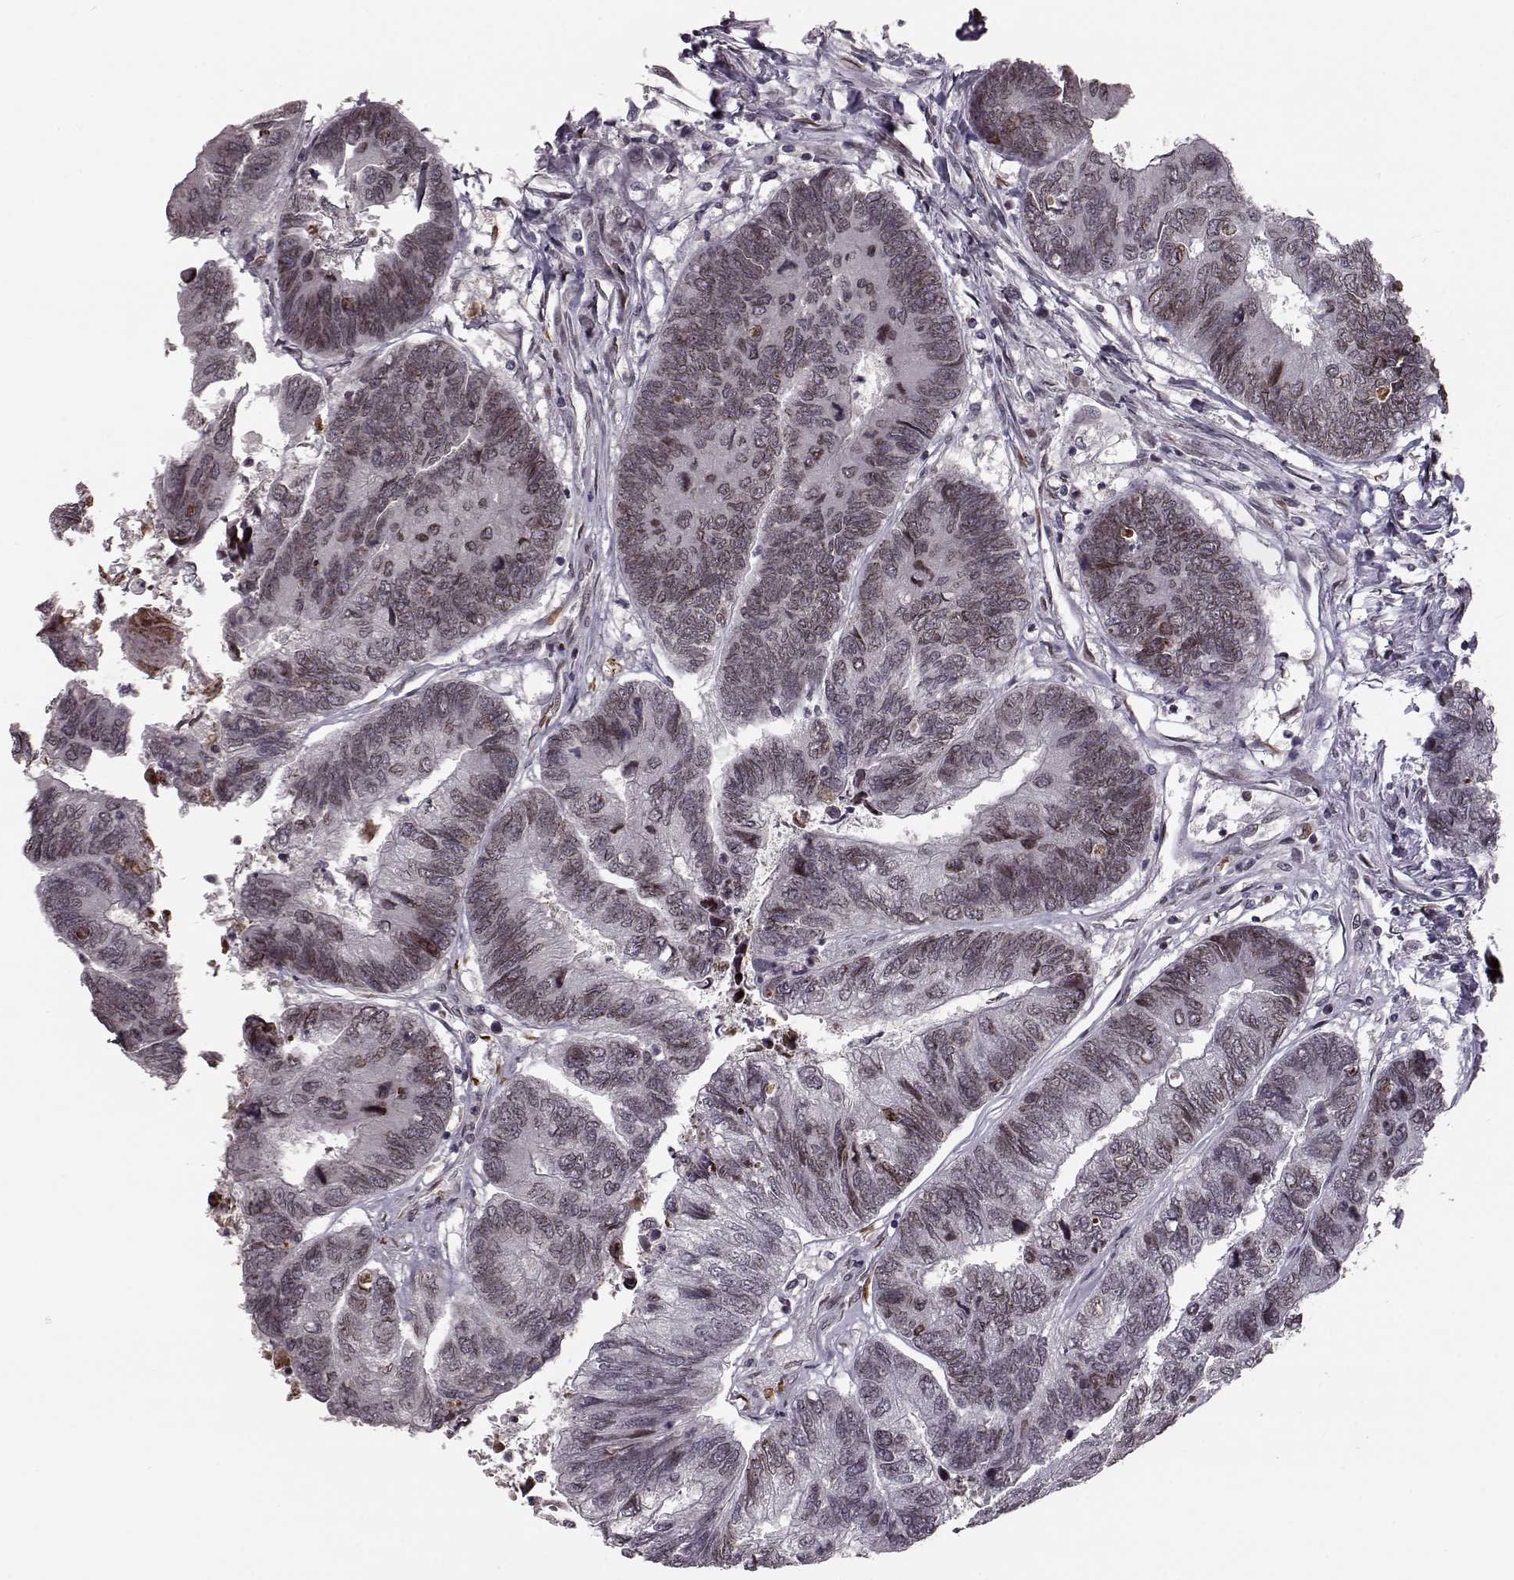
{"staining": {"intensity": "weak", "quantity": "<25%", "location": "cytoplasmic/membranous,nuclear"}, "tissue": "colorectal cancer", "cell_type": "Tumor cells", "image_type": "cancer", "snomed": [{"axis": "morphology", "description": "Adenocarcinoma, NOS"}, {"axis": "topography", "description": "Colon"}], "caption": "Tumor cells show no significant protein staining in colorectal cancer.", "gene": "NUP37", "patient": {"sex": "female", "age": 67}}